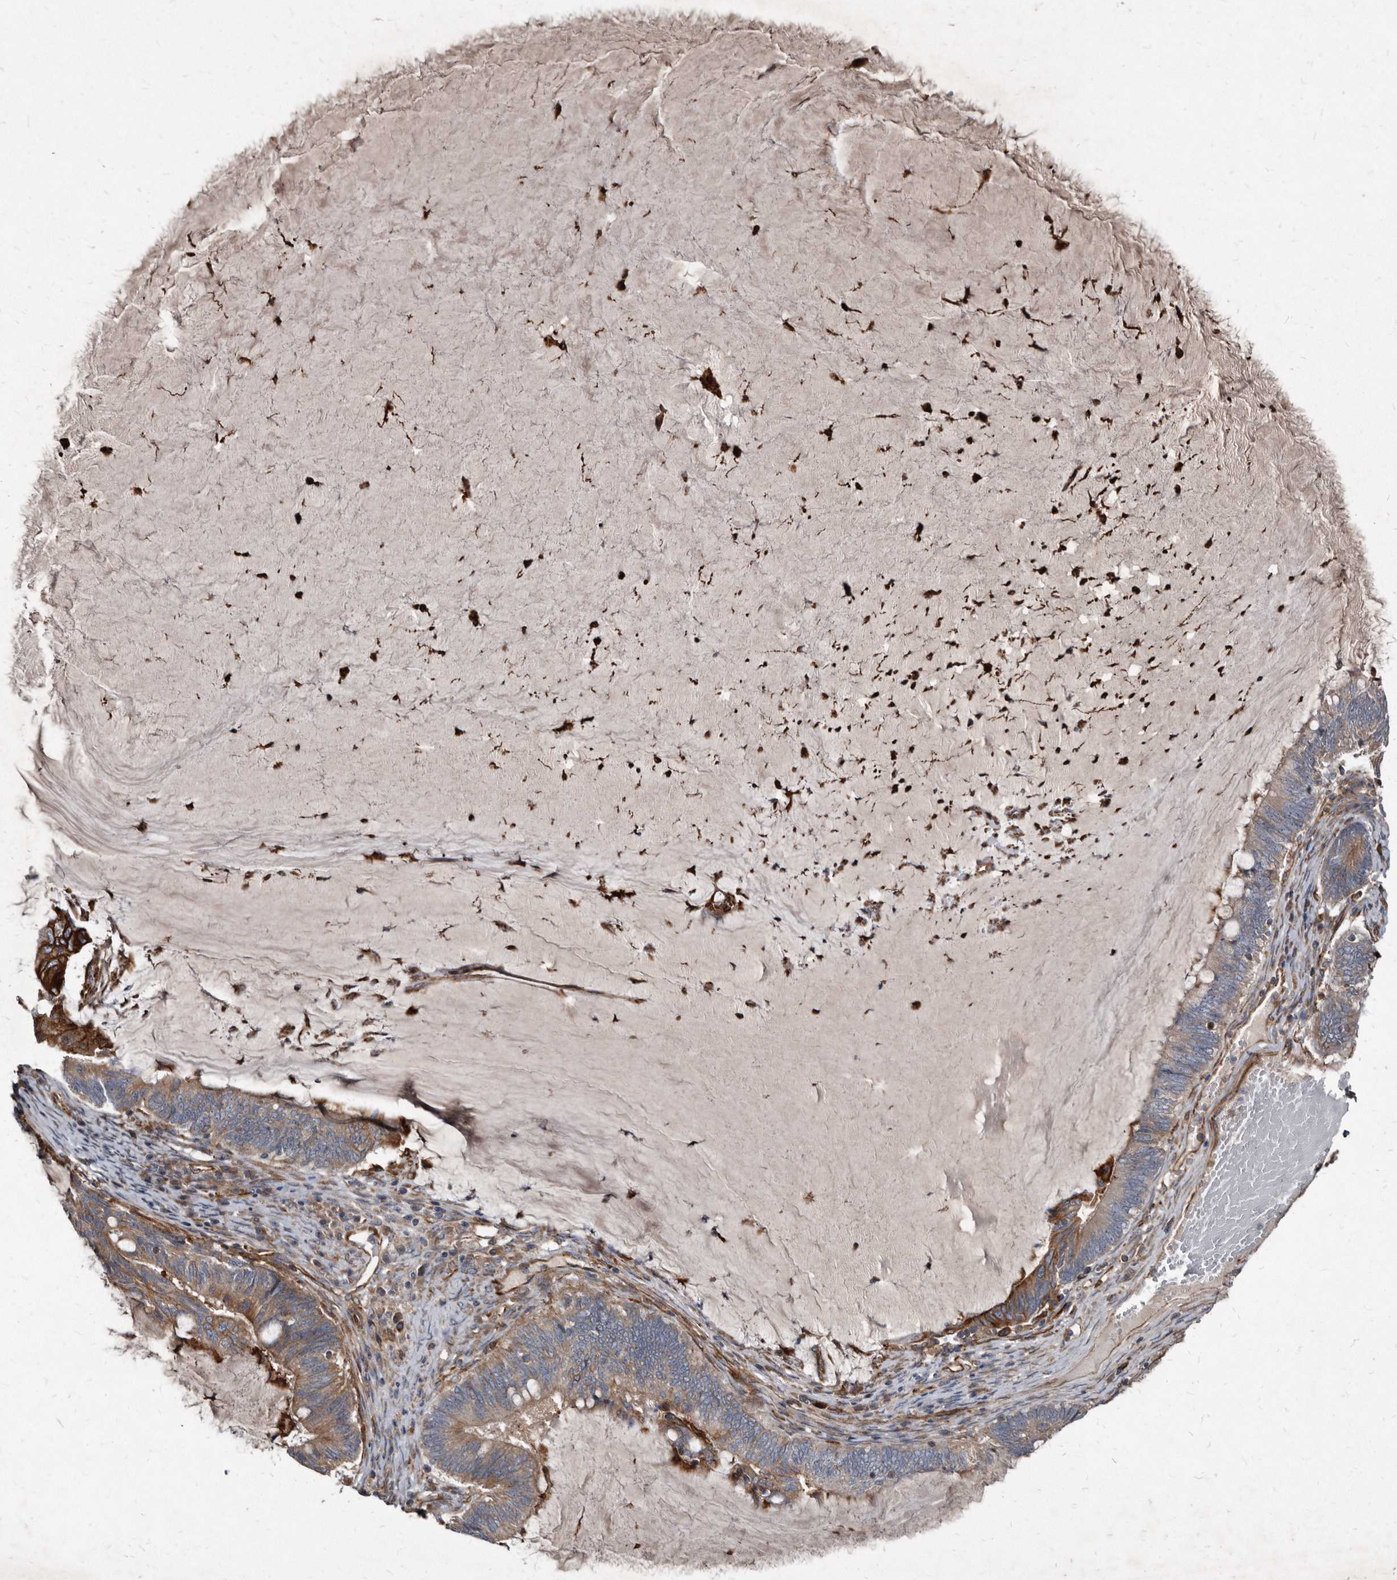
{"staining": {"intensity": "moderate", "quantity": ">75%", "location": "cytoplasmic/membranous"}, "tissue": "ovarian cancer", "cell_type": "Tumor cells", "image_type": "cancer", "snomed": [{"axis": "morphology", "description": "Cystadenocarcinoma, mucinous, NOS"}, {"axis": "topography", "description": "Ovary"}], "caption": "Protein staining displays moderate cytoplasmic/membranous positivity in about >75% of tumor cells in ovarian mucinous cystadenocarcinoma.", "gene": "KCTD20", "patient": {"sex": "female", "age": 61}}